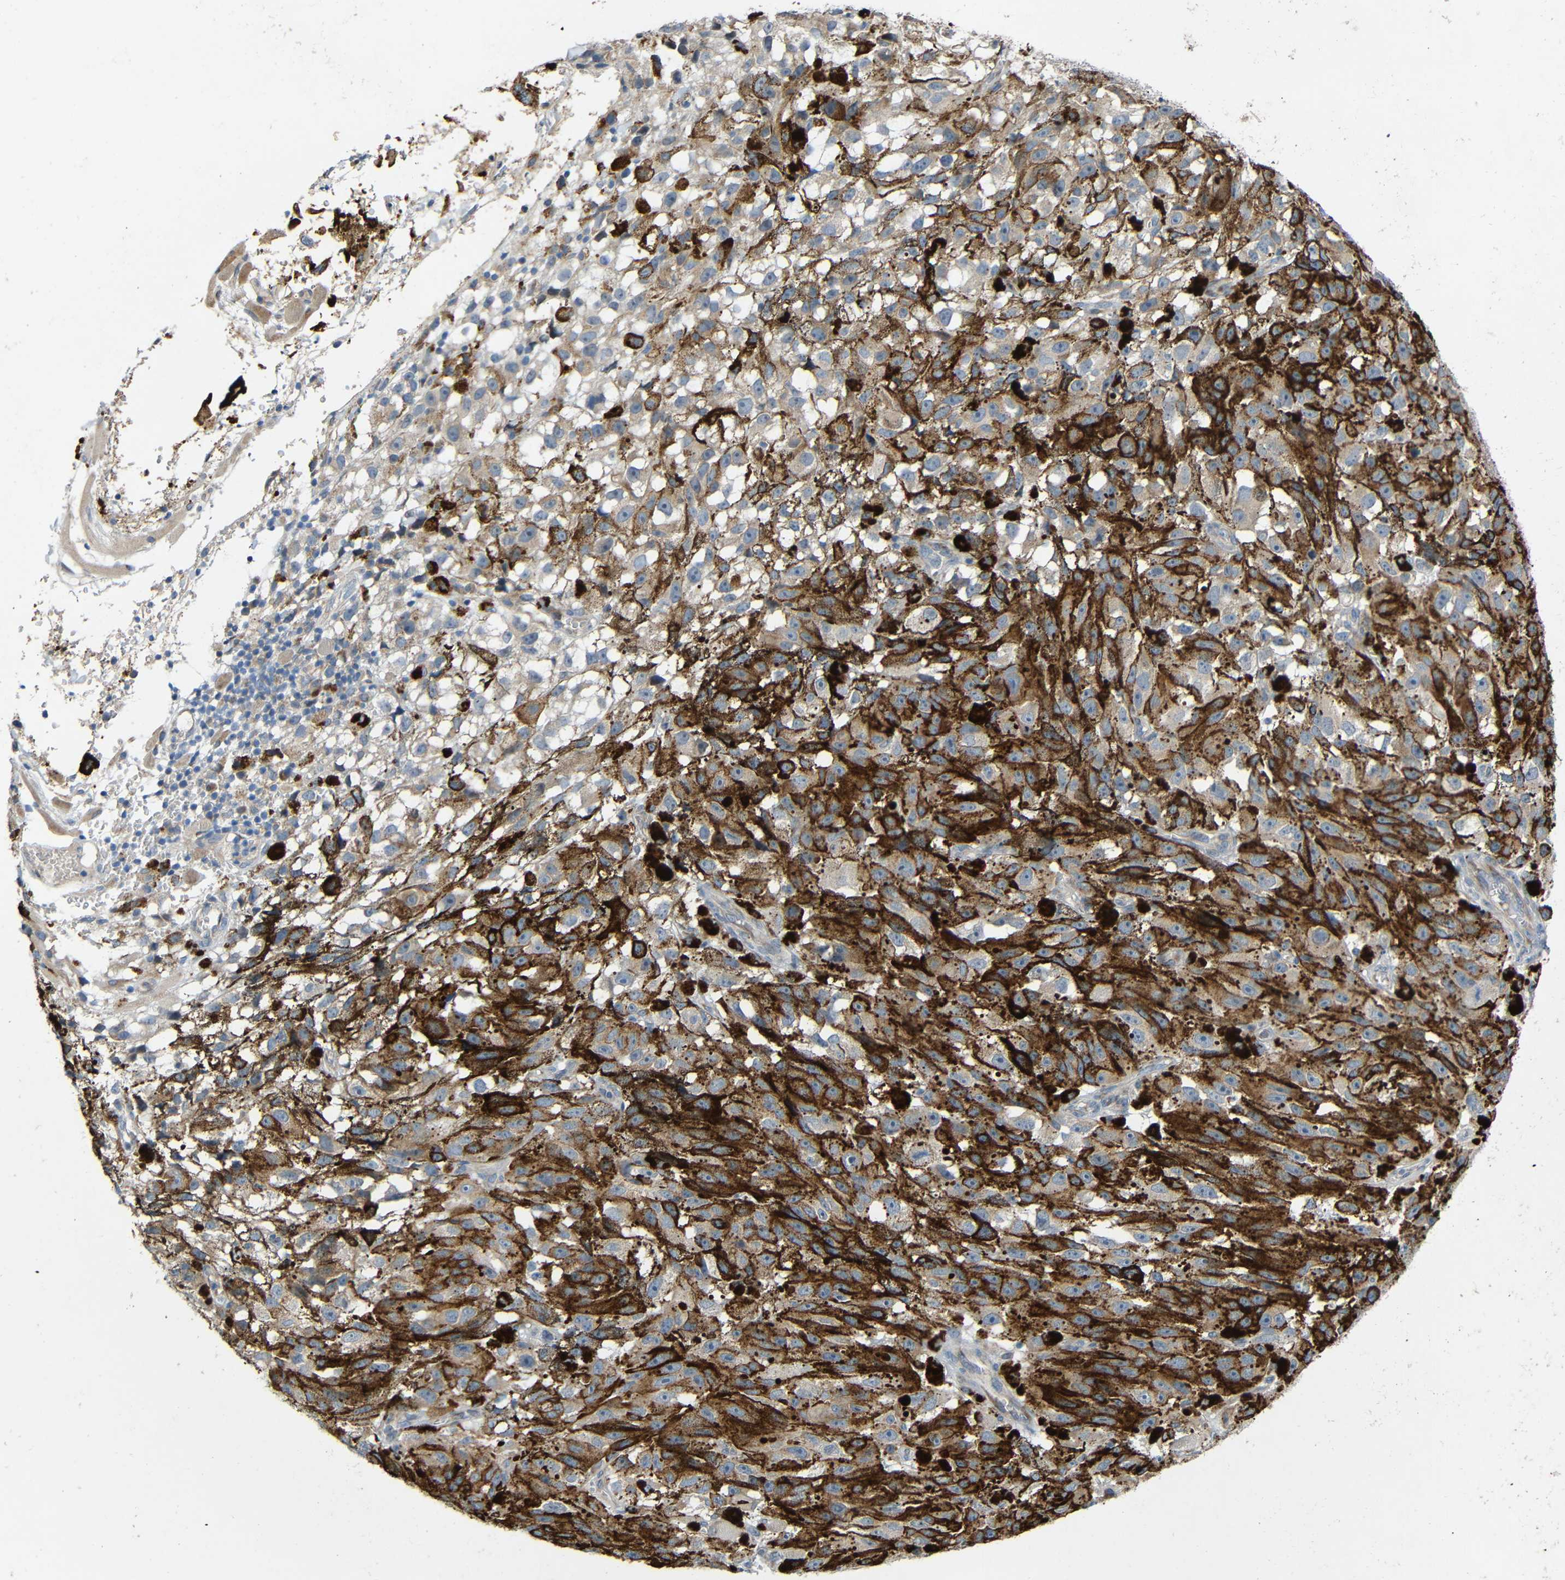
{"staining": {"intensity": "moderate", "quantity": ">75%", "location": "cytoplasmic/membranous"}, "tissue": "melanoma", "cell_type": "Tumor cells", "image_type": "cancer", "snomed": [{"axis": "morphology", "description": "Malignant melanoma, NOS"}, {"axis": "topography", "description": "Skin"}], "caption": "Protein staining of malignant melanoma tissue exhibits moderate cytoplasmic/membranous staining in approximately >75% of tumor cells. The protein of interest is shown in brown color, while the nuclei are stained blue.", "gene": "TMEM25", "patient": {"sex": "female", "age": 104}}